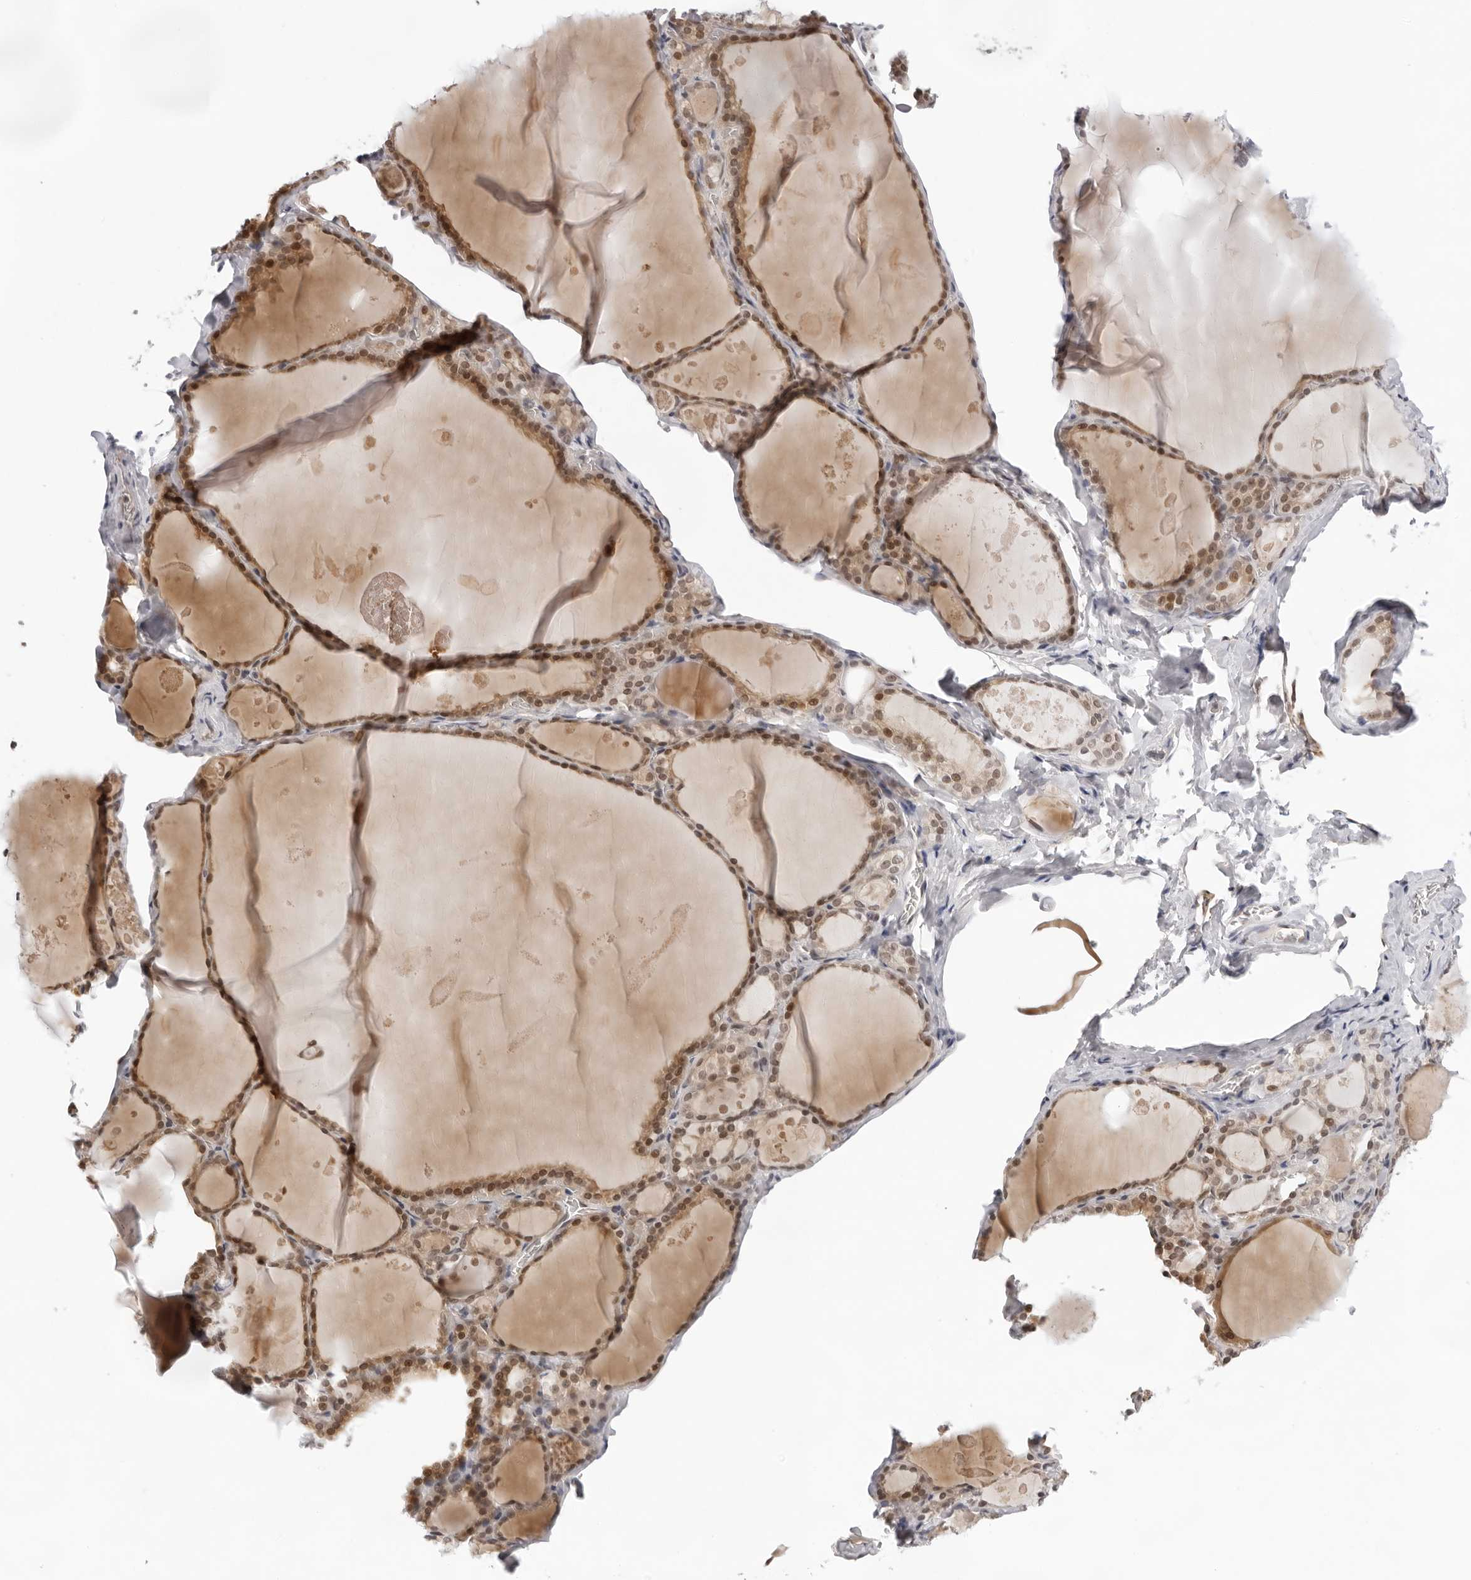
{"staining": {"intensity": "moderate", "quantity": ">75%", "location": "cytoplasmic/membranous,nuclear"}, "tissue": "thyroid gland", "cell_type": "Glandular cells", "image_type": "normal", "snomed": [{"axis": "morphology", "description": "Normal tissue, NOS"}, {"axis": "topography", "description": "Thyroid gland"}], "caption": "Thyroid gland stained with DAB (3,3'-diaminobenzidine) immunohistochemistry (IHC) displays medium levels of moderate cytoplasmic/membranous,nuclear staining in about >75% of glandular cells.", "gene": "ITGB3BP", "patient": {"sex": "male", "age": 56}}